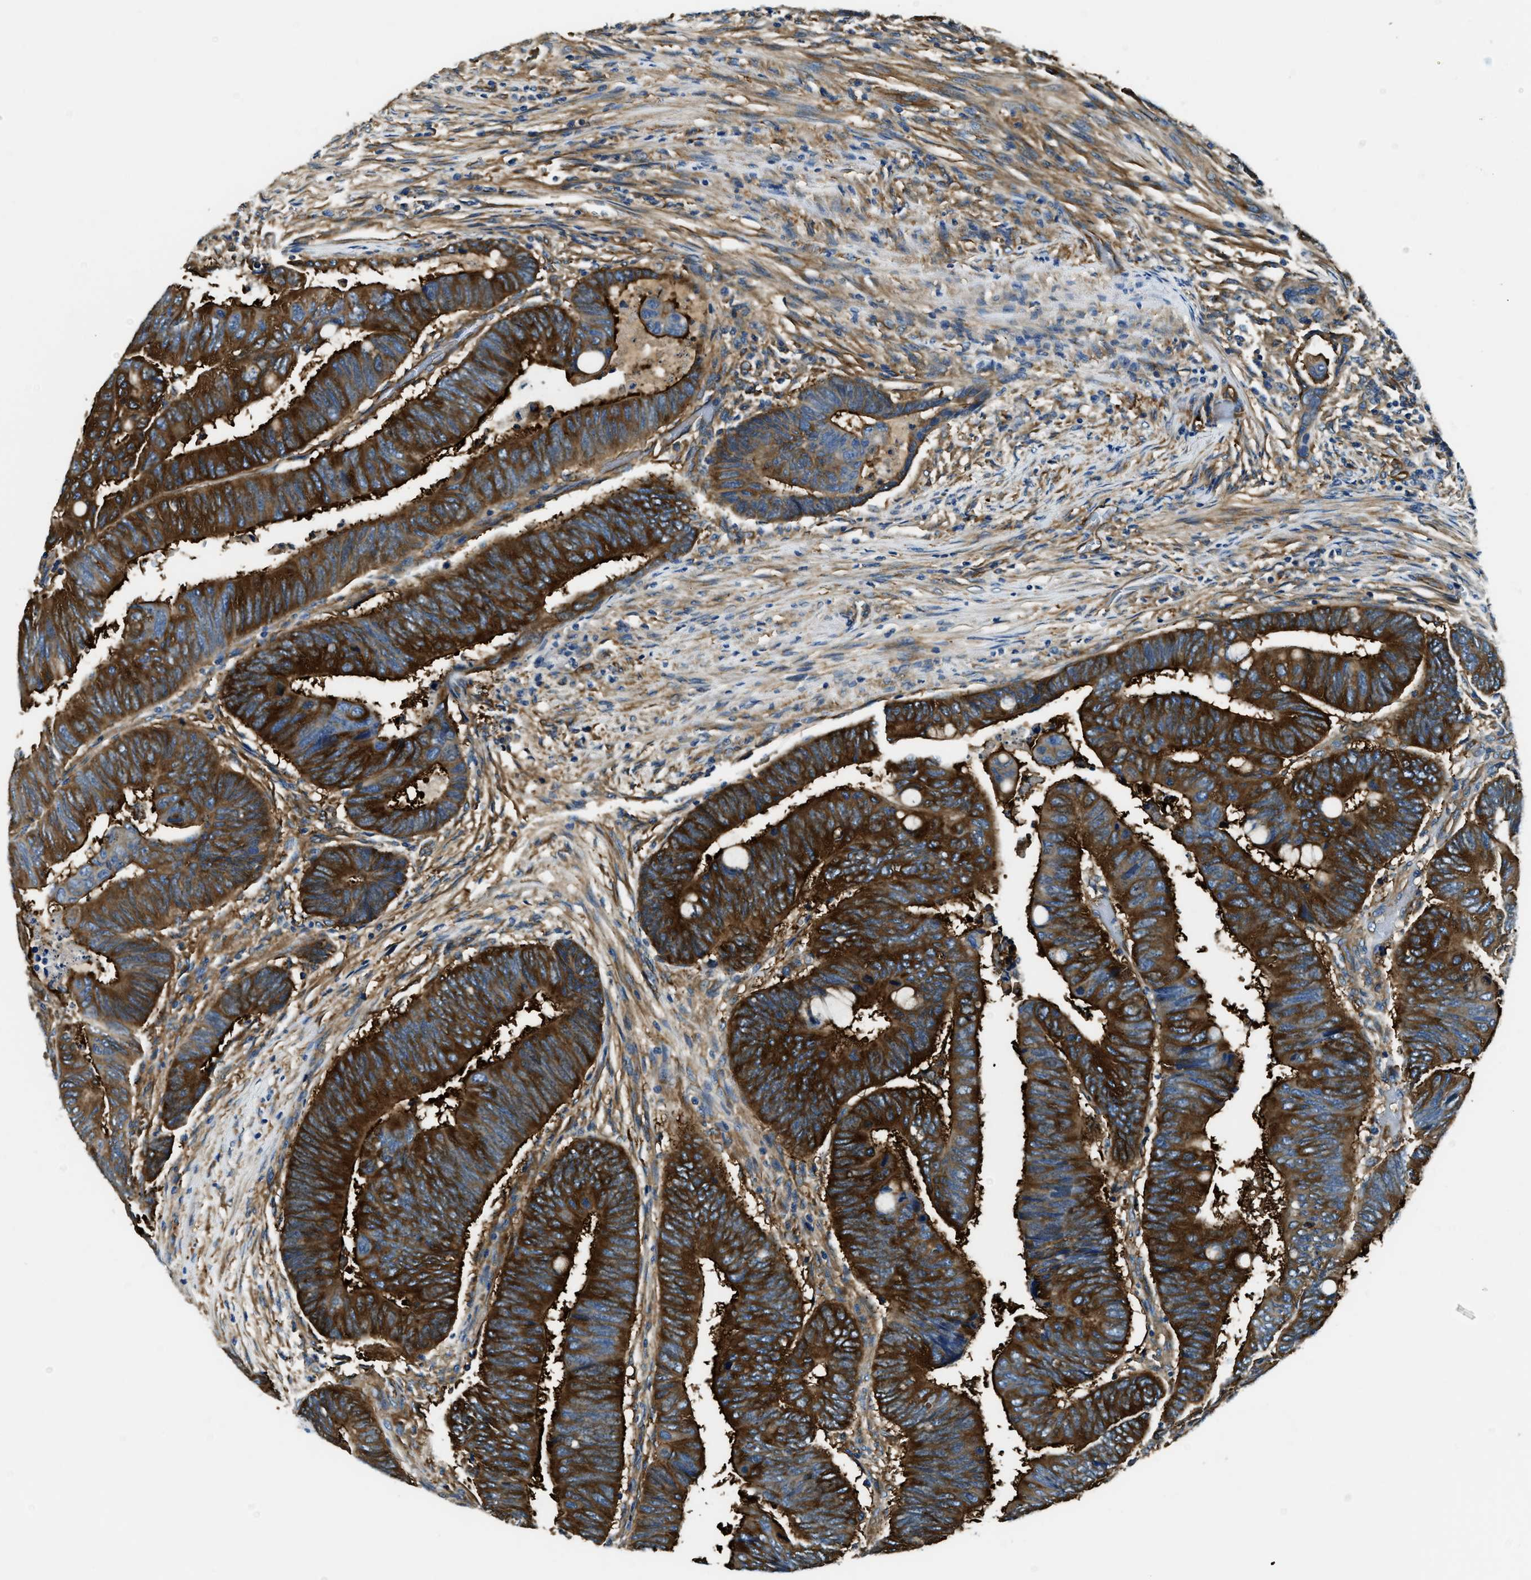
{"staining": {"intensity": "strong", "quantity": ">75%", "location": "cytoplasmic/membranous"}, "tissue": "colorectal cancer", "cell_type": "Tumor cells", "image_type": "cancer", "snomed": [{"axis": "morphology", "description": "Normal tissue, NOS"}, {"axis": "morphology", "description": "Adenocarcinoma, NOS"}, {"axis": "topography", "description": "Rectum"}, {"axis": "topography", "description": "Peripheral nerve tissue"}], "caption": "Colorectal cancer tissue exhibits strong cytoplasmic/membranous positivity in about >75% of tumor cells, visualized by immunohistochemistry.", "gene": "EEA1", "patient": {"sex": "male", "age": 92}}